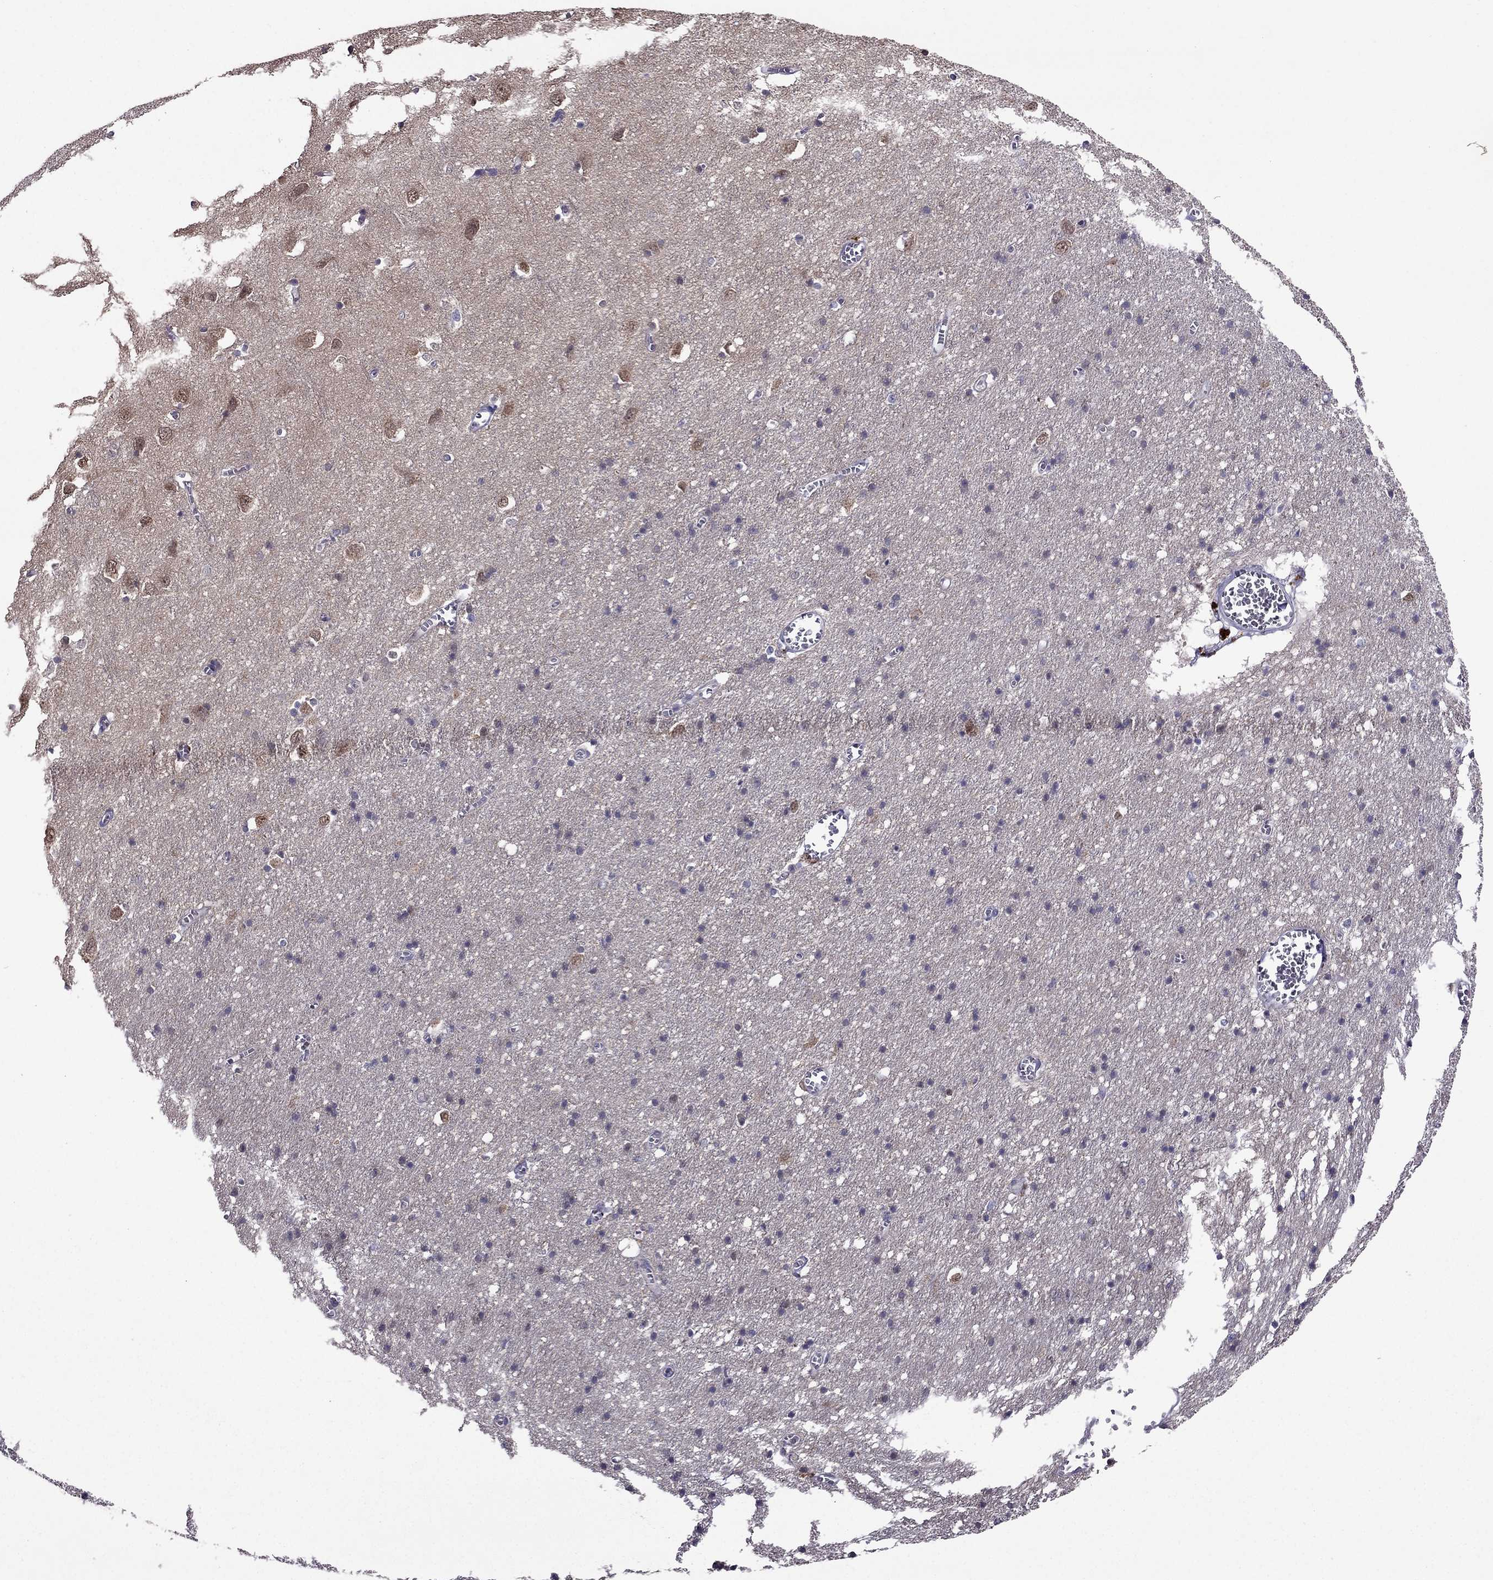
{"staining": {"intensity": "negative", "quantity": "none", "location": "none"}, "tissue": "cerebral cortex", "cell_type": "Endothelial cells", "image_type": "normal", "snomed": [{"axis": "morphology", "description": "Normal tissue, NOS"}, {"axis": "topography", "description": "Cerebral cortex"}], "caption": "Immunohistochemistry (IHC) photomicrograph of normal human cerebral cortex stained for a protein (brown), which exhibits no positivity in endothelial cells. (Brightfield microscopy of DAB (3,3'-diaminobenzidine) immunohistochemistry (IHC) at high magnification).", "gene": "CDK5", "patient": {"sex": "male", "age": 70}}